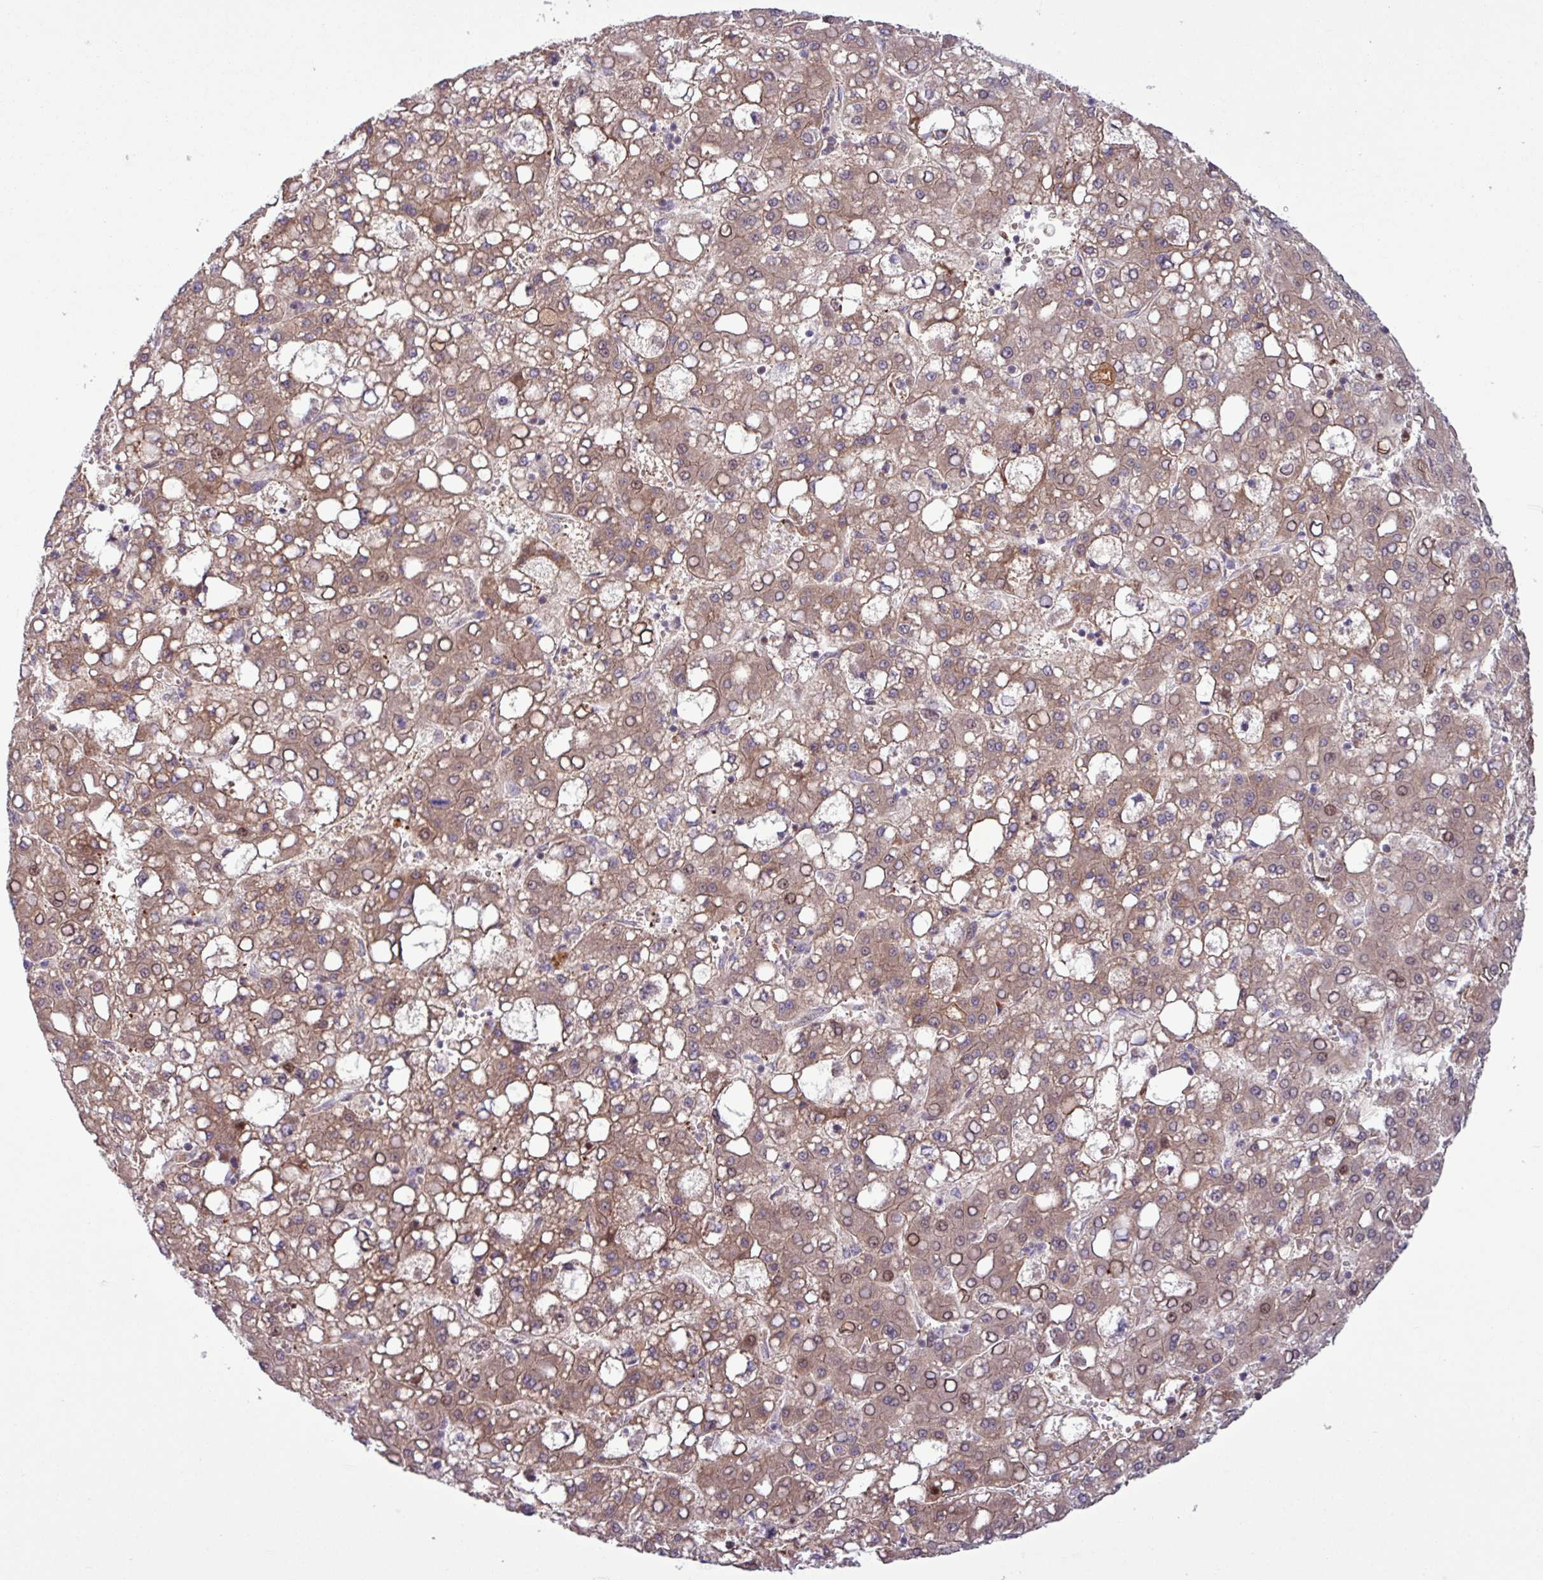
{"staining": {"intensity": "moderate", "quantity": "25%-75%", "location": "cytoplasmic/membranous,nuclear"}, "tissue": "liver cancer", "cell_type": "Tumor cells", "image_type": "cancer", "snomed": [{"axis": "morphology", "description": "Carcinoma, Hepatocellular, NOS"}, {"axis": "topography", "description": "Liver"}], "caption": "Immunohistochemistry (IHC) of human liver hepatocellular carcinoma shows medium levels of moderate cytoplasmic/membranous and nuclear staining in approximately 25%-75% of tumor cells. (DAB IHC with brightfield microscopy, high magnification).", "gene": "PDPR", "patient": {"sex": "male", "age": 65}}